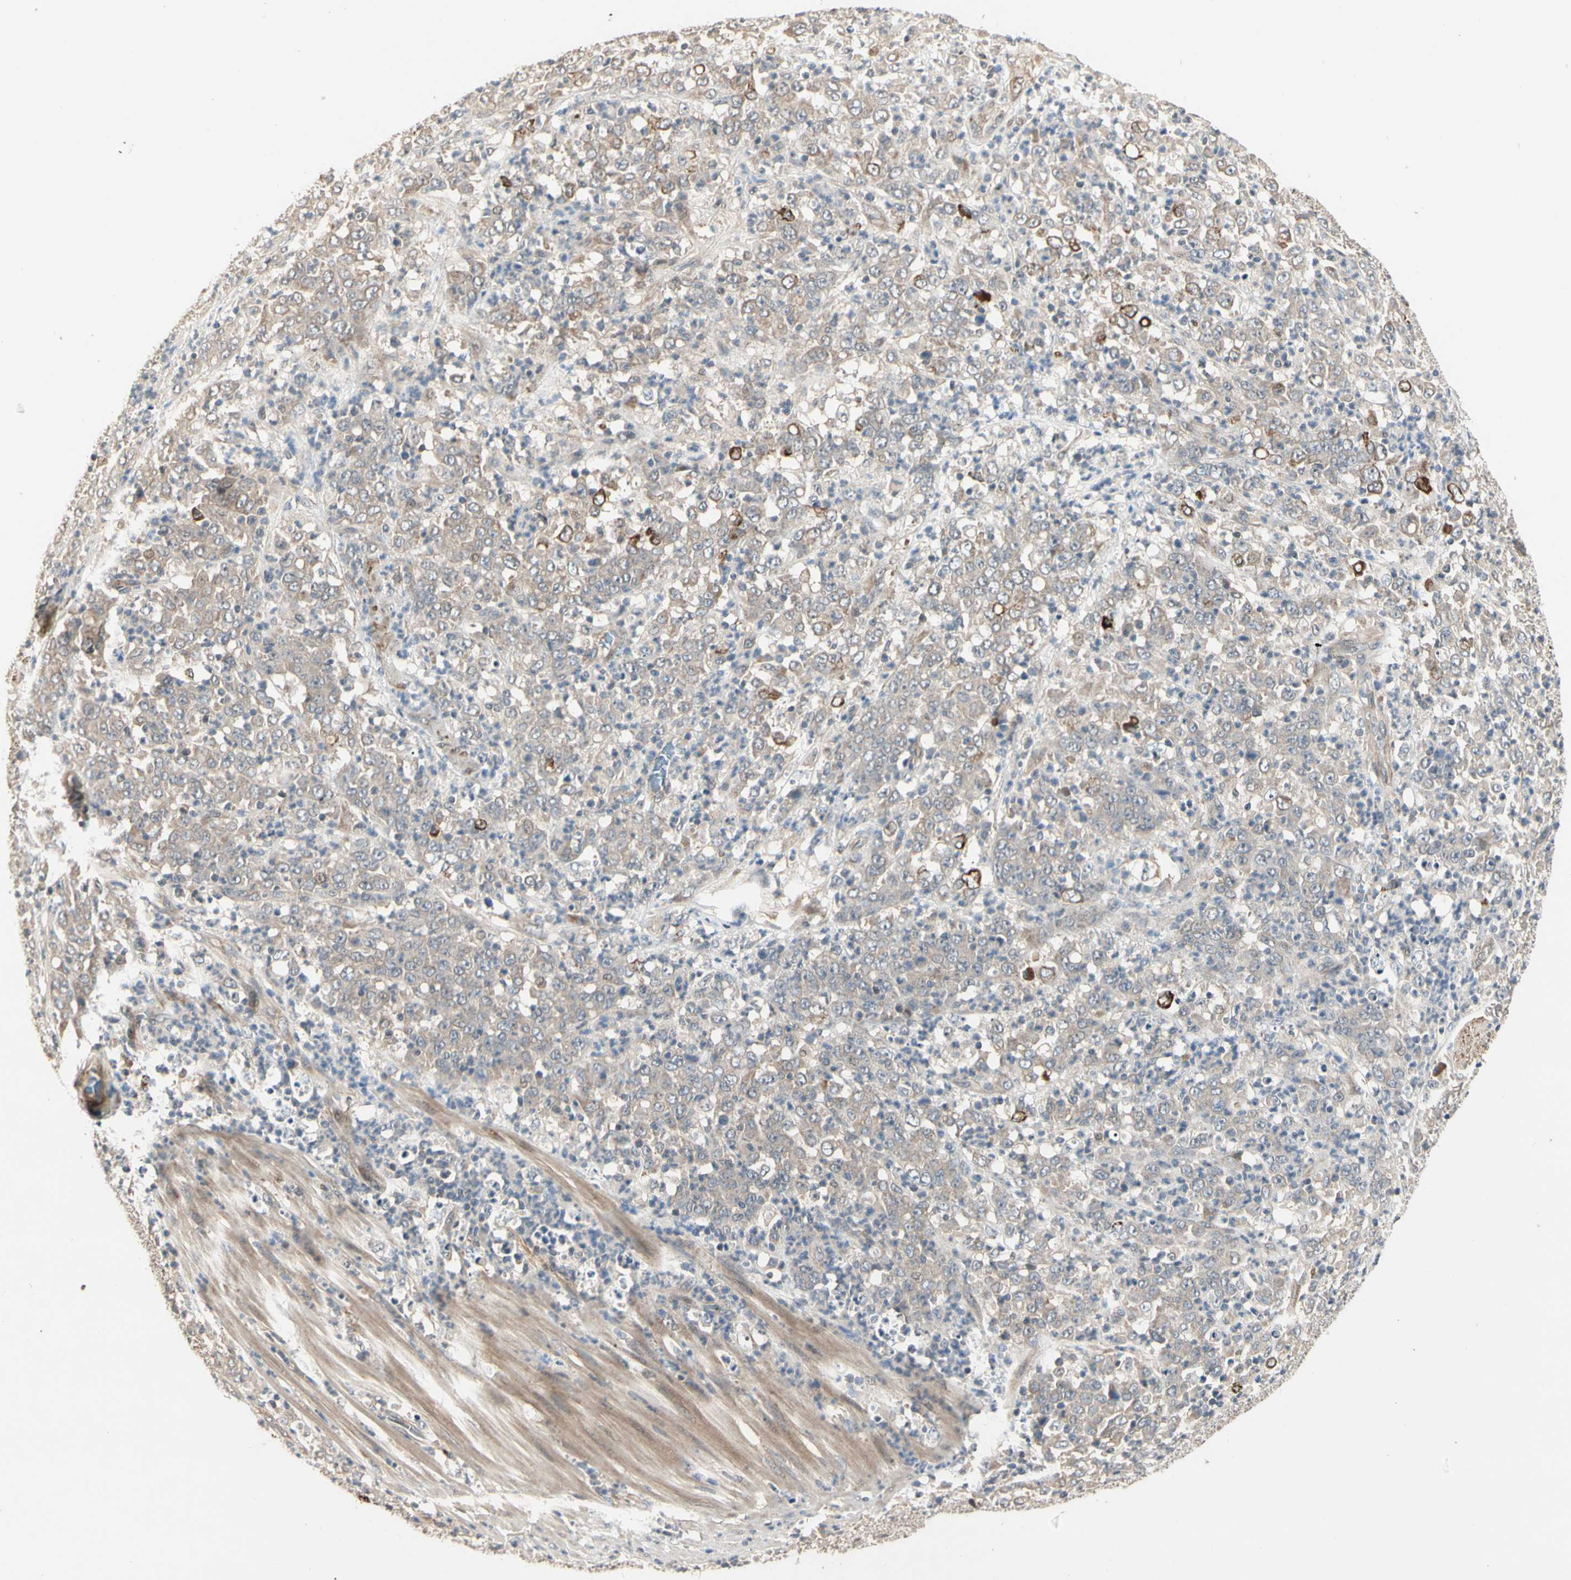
{"staining": {"intensity": "weak", "quantity": "25%-75%", "location": "cytoplasmic/membranous"}, "tissue": "stomach cancer", "cell_type": "Tumor cells", "image_type": "cancer", "snomed": [{"axis": "morphology", "description": "Adenocarcinoma, NOS"}, {"axis": "topography", "description": "Stomach, lower"}], "caption": "Tumor cells show low levels of weak cytoplasmic/membranous positivity in about 25%-75% of cells in stomach cancer.", "gene": "ATG4C", "patient": {"sex": "female", "age": 71}}